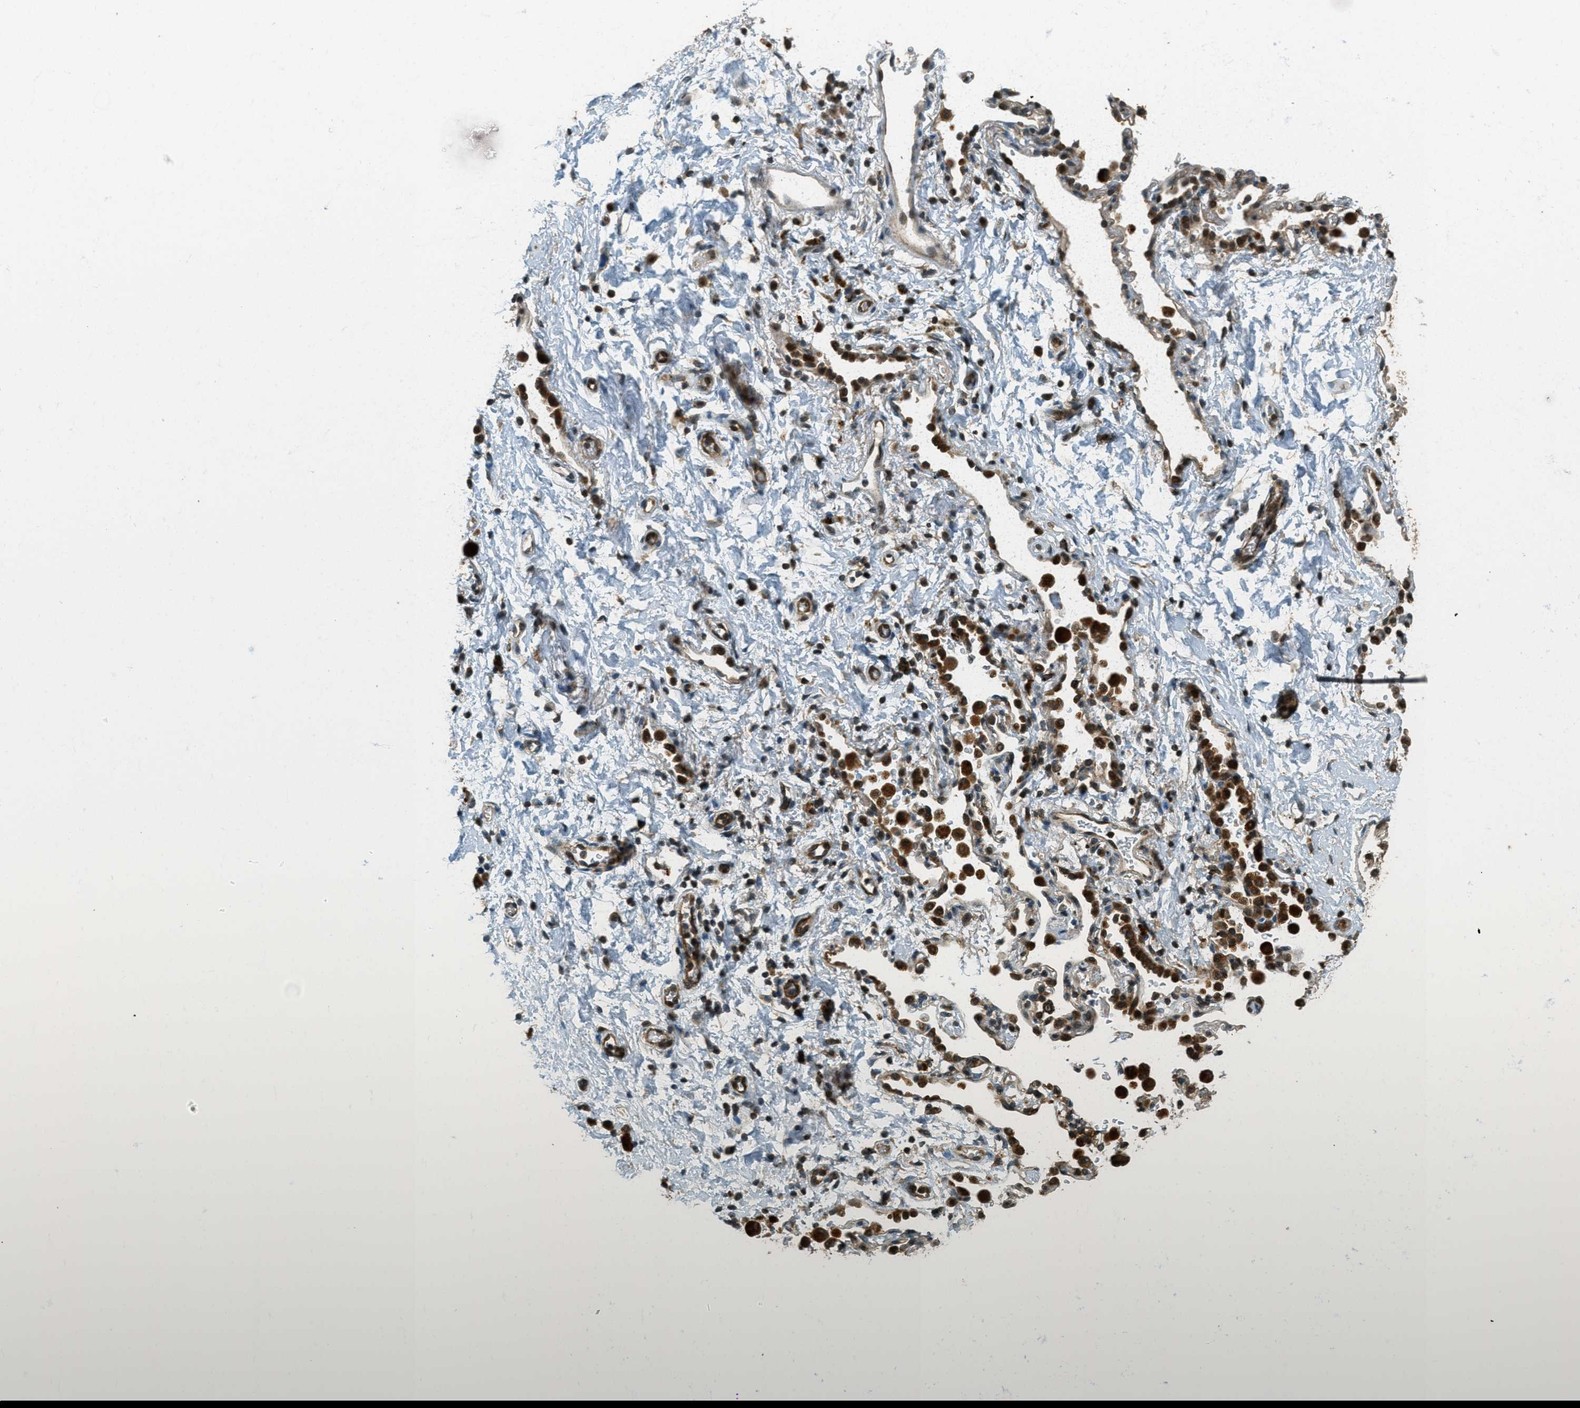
{"staining": {"intensity": "moderate", "quantity": ">75%", "location": "cytoplasmic/membranous"}, "tissue": "soft tissue", "cell_type": "Fibroblasts", "image_type": "normal", "snomed": [{"axis": "morphology", "description": "Normal tissue, NOS"}, {"axis": "topography", "description": "Cartilage tissue"}, {"axis": "topography", "description": "Bronchus"}], "caption": "Immunohistochemistry micrograph of normal soft tissue: human soft tissue stained using immunohistochemistry exhibits medium levels of moderate protein expression localized specifically in the cytoplasmic/membranous of fibroblasts, appearing as a cytoplasmic/membranous brown color.", "gene": "PTPN23", "patient": {"sex": "female", "age": 53}}